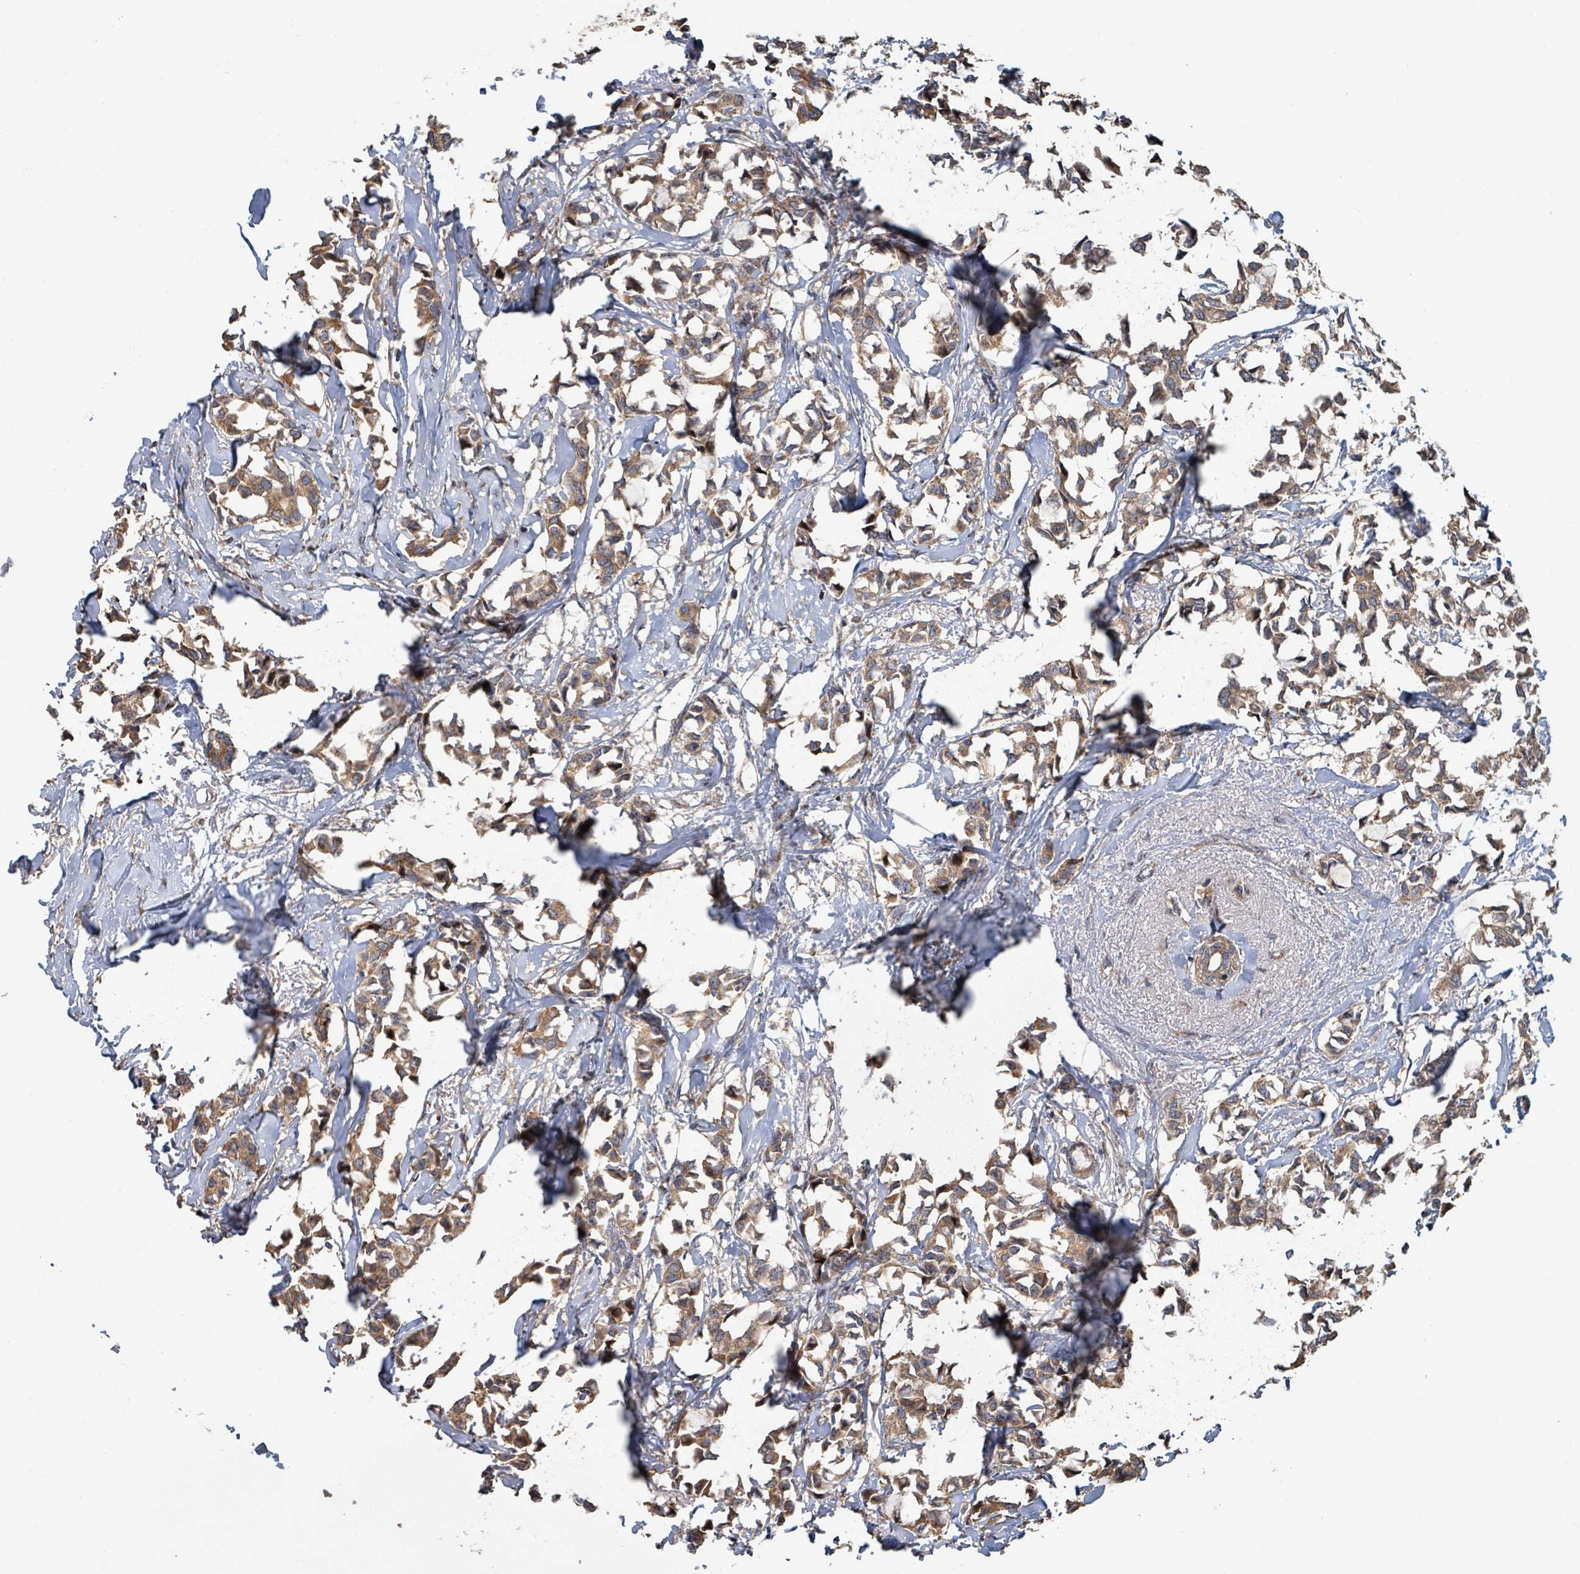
{"staining": {"intensity": "moderate", "quantity": ">75%", "location": "cytoplasmic/membranous"}, "tissue": "breast cancer", "cell_type": "Tumor cells", "image_type": "cancer", "snomed": [{"axis": "morphology", "description": "Duct carcinoma"}, {"axis": "topography", "description": "Breast"}], "caption": "Breast cancer stained with a protein marker displays moderate staining in tumor cells.", "gene": "DPM1", "patient": {"sex": "female", "age": 73}}